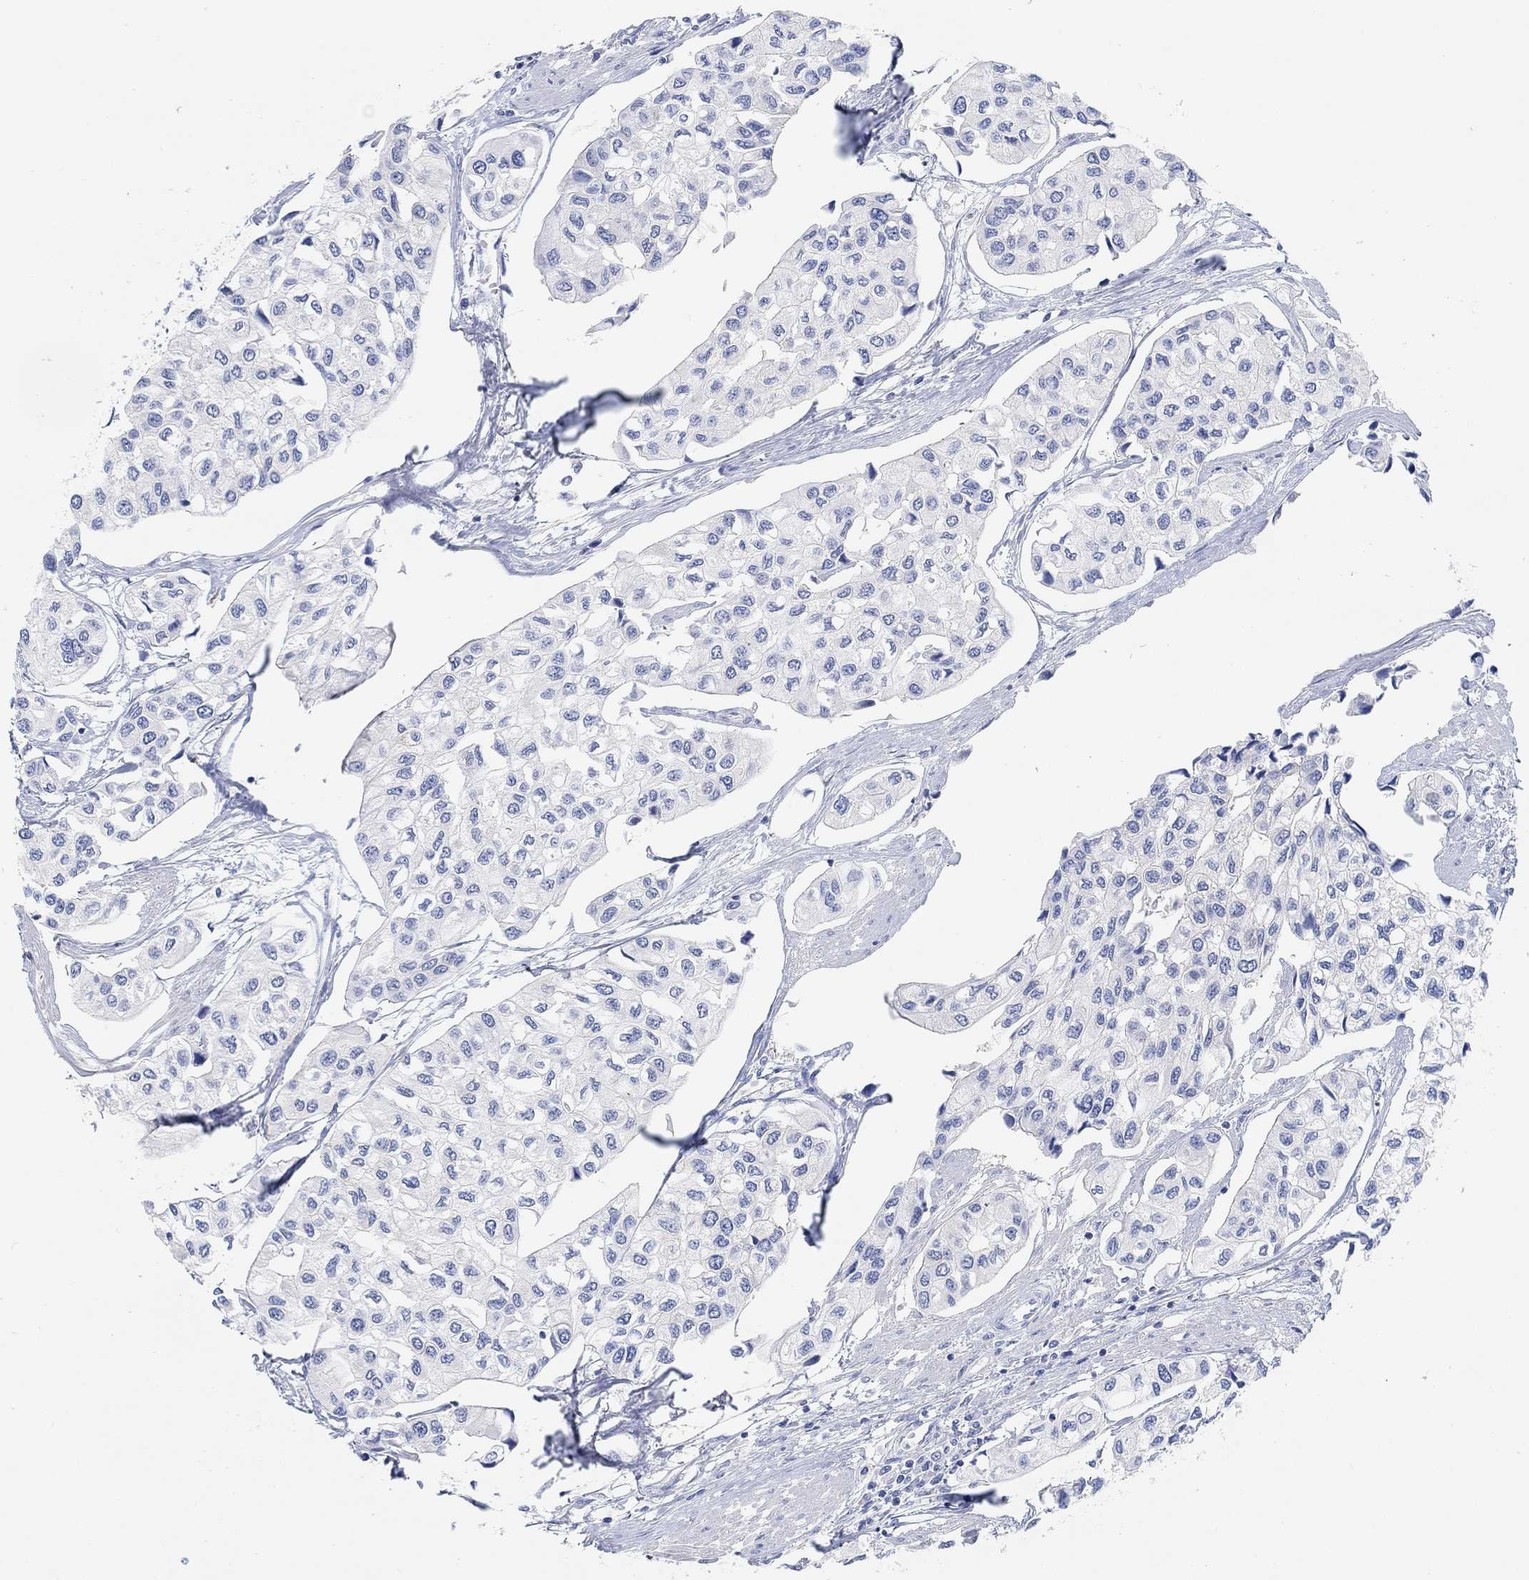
{"staining": {"intensity": "negative", "quantity": "none", "location": "none"}, "tissue": "urothelial cancer", "cell_type": "Tumor cells", "image_type": "cancer", "snomed": [{"axis": "morphology", "description": "Urothelial carcinoma, High grade"}, {"axis": "topography", "description": "Urinary bladder"}], "caption": "The histopathology image shows no significant expression in tumor cells of urothelial cancer.", "gene": "RGS1", "patient": {"sex": "male", "age": 73}}